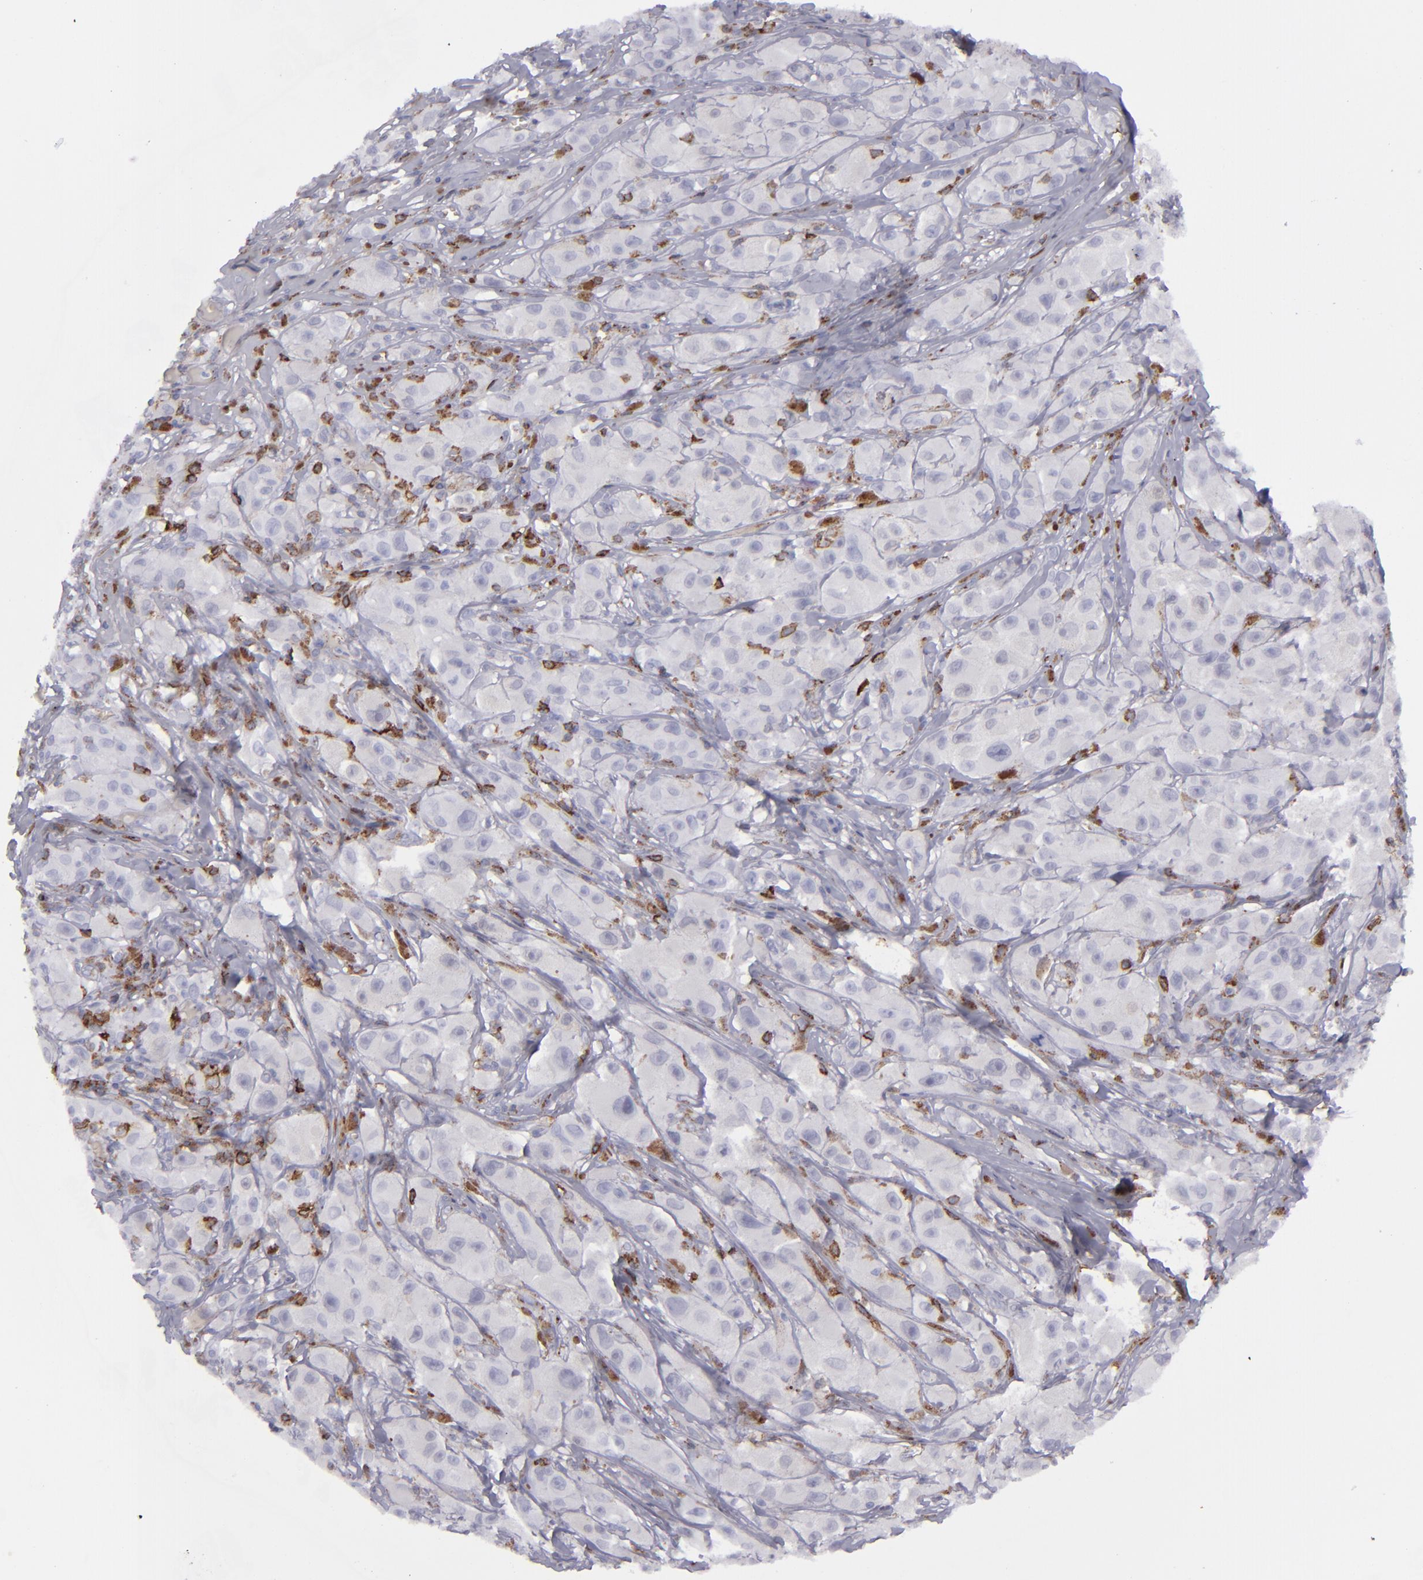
{"staining": {"intensity": "negative", "quantity": "none", "location": "none"}, "tissue": "melanoma", "cell_type": "Tumor cells", "image_type": "cancer", "snomed": [{"axis": "morphology", "description": "Malignant melanoma, NOS"}, {"axis": "topography", "description": "Skin"}], "caption": "A histopathology image of human melanoma is negative for staining in tumor cells.", "gene": "CD27", "patient": {"sex": "male", "age": 56}}